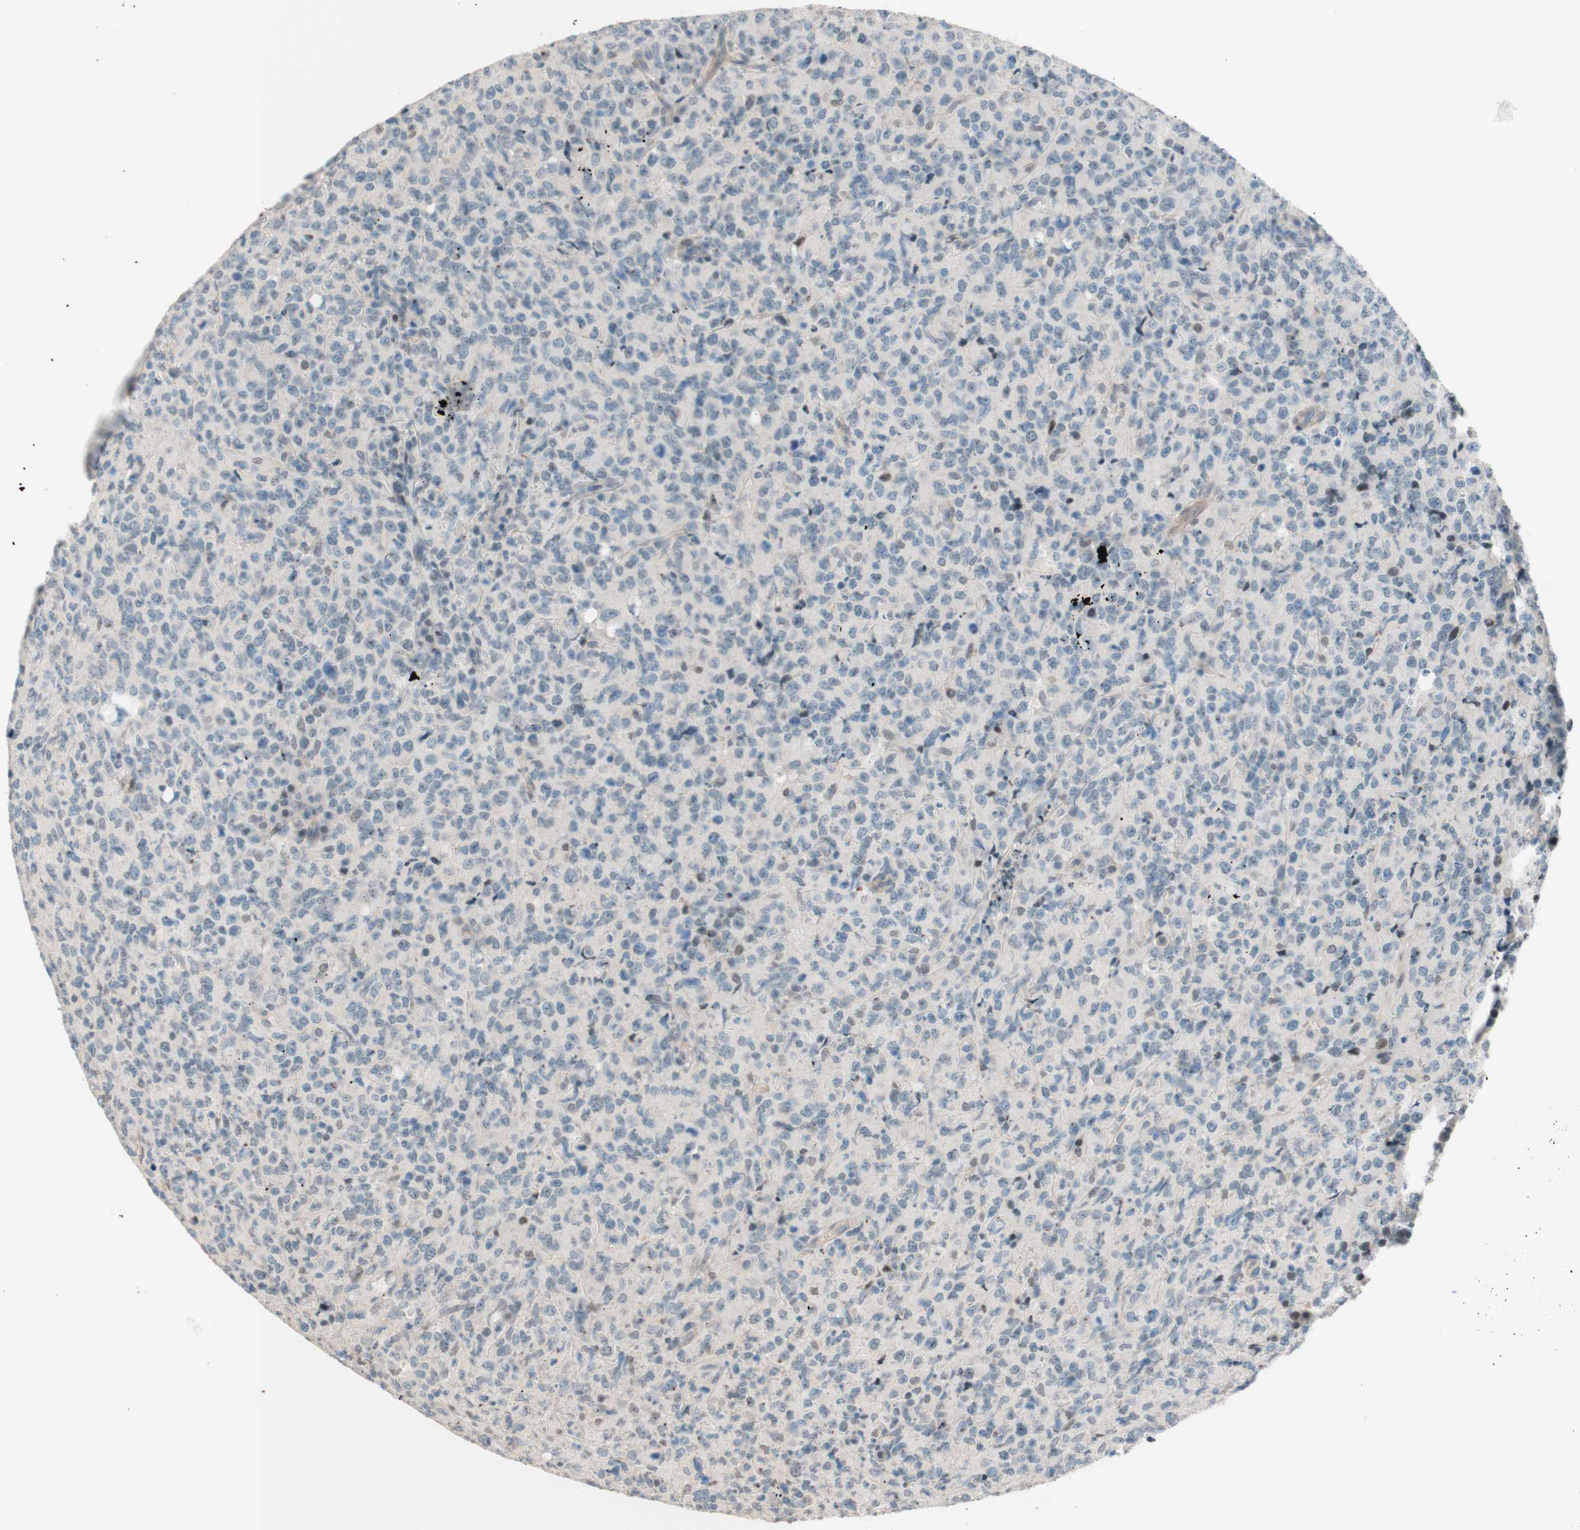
{"staining": {"intensity": "weak", "quantity": "<25%", "location": "nuclear"}, "tissue": "lymphoma", "cell_type": "Tumor cells", "image_type": "cancer", "snomed": [{"axis": "morphology", "description": "Malignant lymphoma, non-Hodgkin's type, High grade"}, {"axis": "topography", "description": "Tonsil"}], "caption": "Tumor cells are negative for protein expression in human high-grade malignant lymphoma, non-Hodgkin's type. (DAB (3,3'-diaminobenzidine) IHC with hematoxylin counter stain).", "gene": "JPH1", "patient": {"sex": "female", "age": 36}}